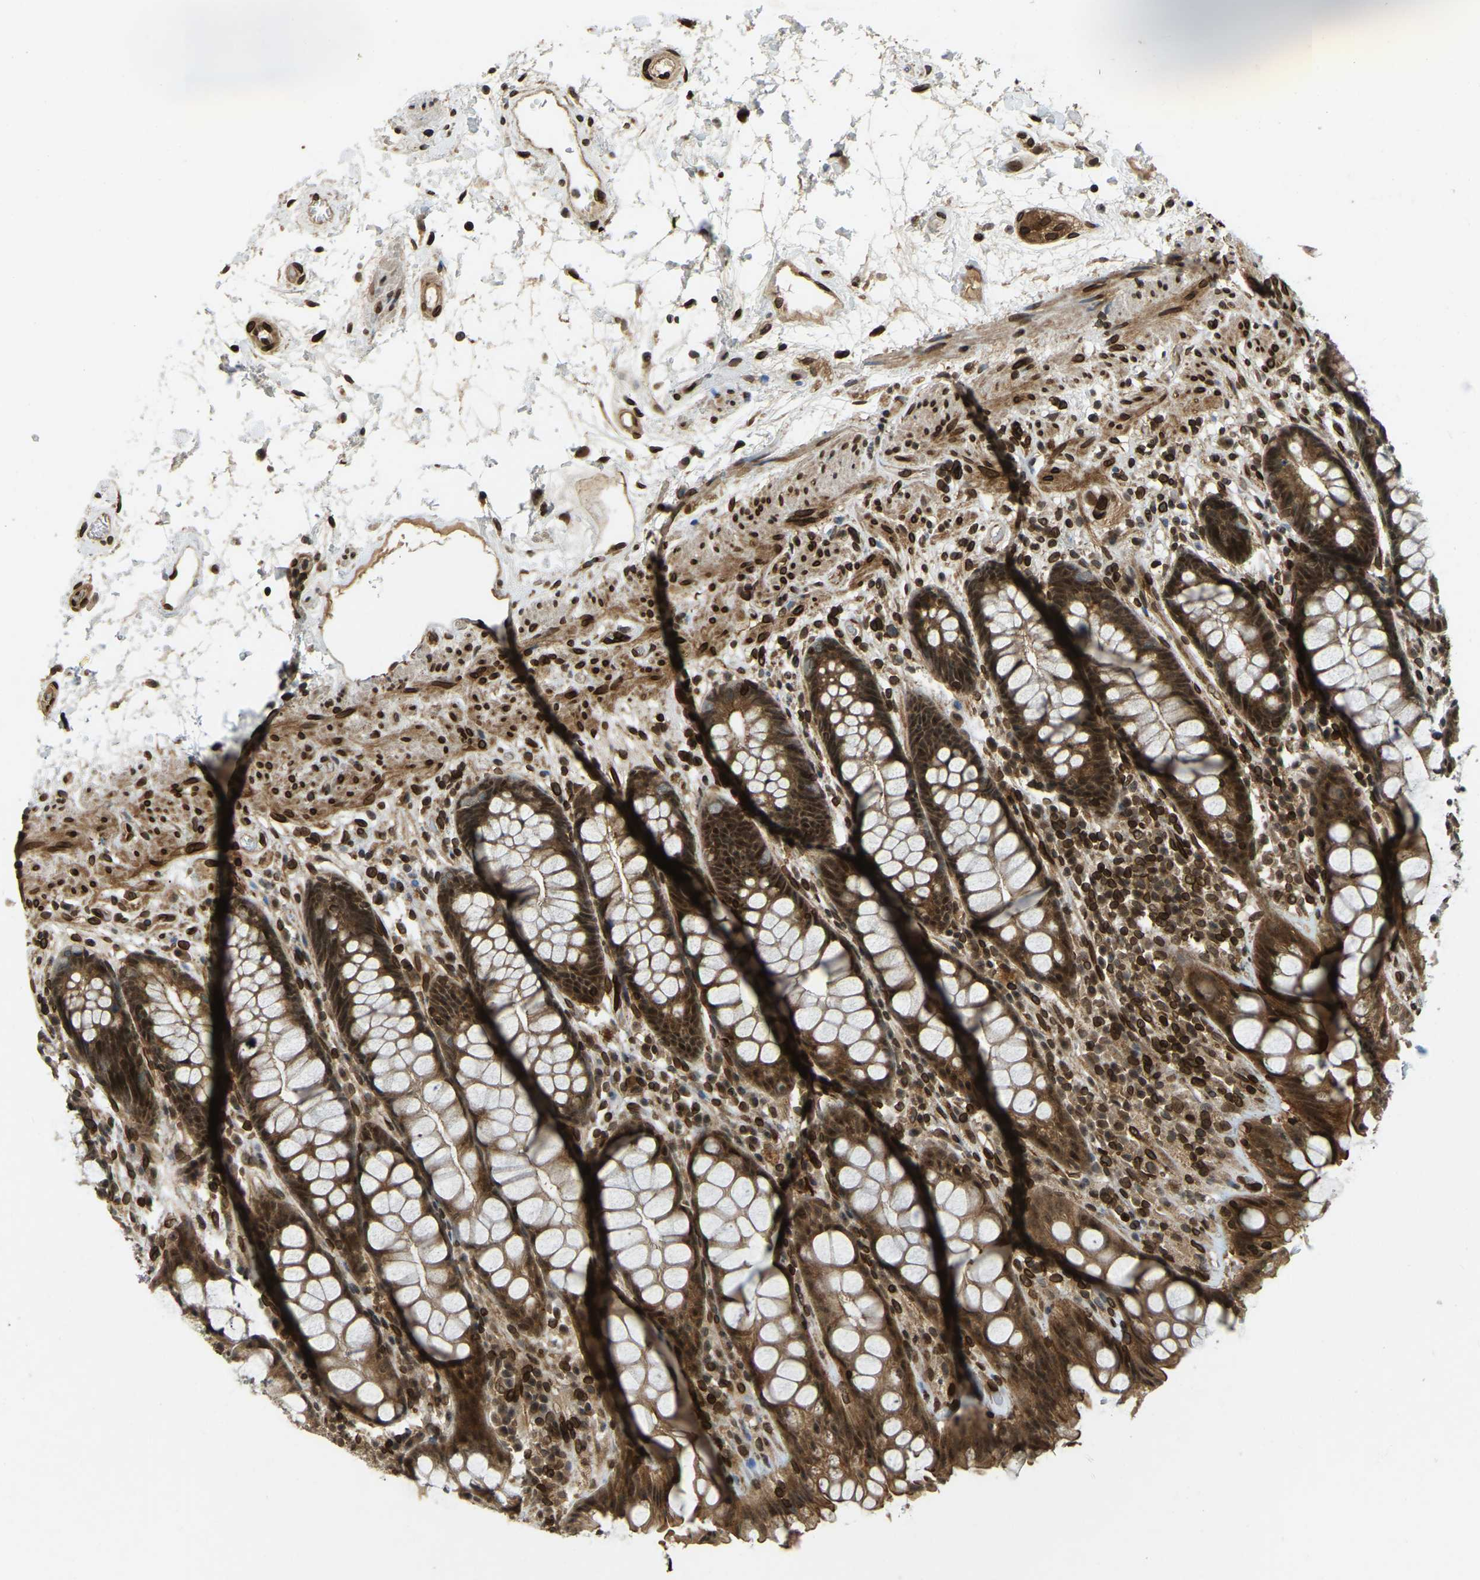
{"staining": {"intensity": "strong", "quantity": ">75%", "location": "cytoplasmic/membranous,nuclear"}, "tissue": "rectum", "cell_type": "Glandular cells", "image_type": "normal", "snomed": [{"axis": "morphology", "description": "Normal tissue, NOS"}, {"axis": "topography", "description": "Rectum"}], "caption": "Immunohistochemistry (IHC) photomicrograph of unremarkable human rectum stained for a protein (brown), which demonstrates high levels of strong cytoplasmic/membranous,nuclear positivity in approximately >75% of glandular cells.", "gene": "SYNE1", "patient": {"sex": "male", "age": 64}}